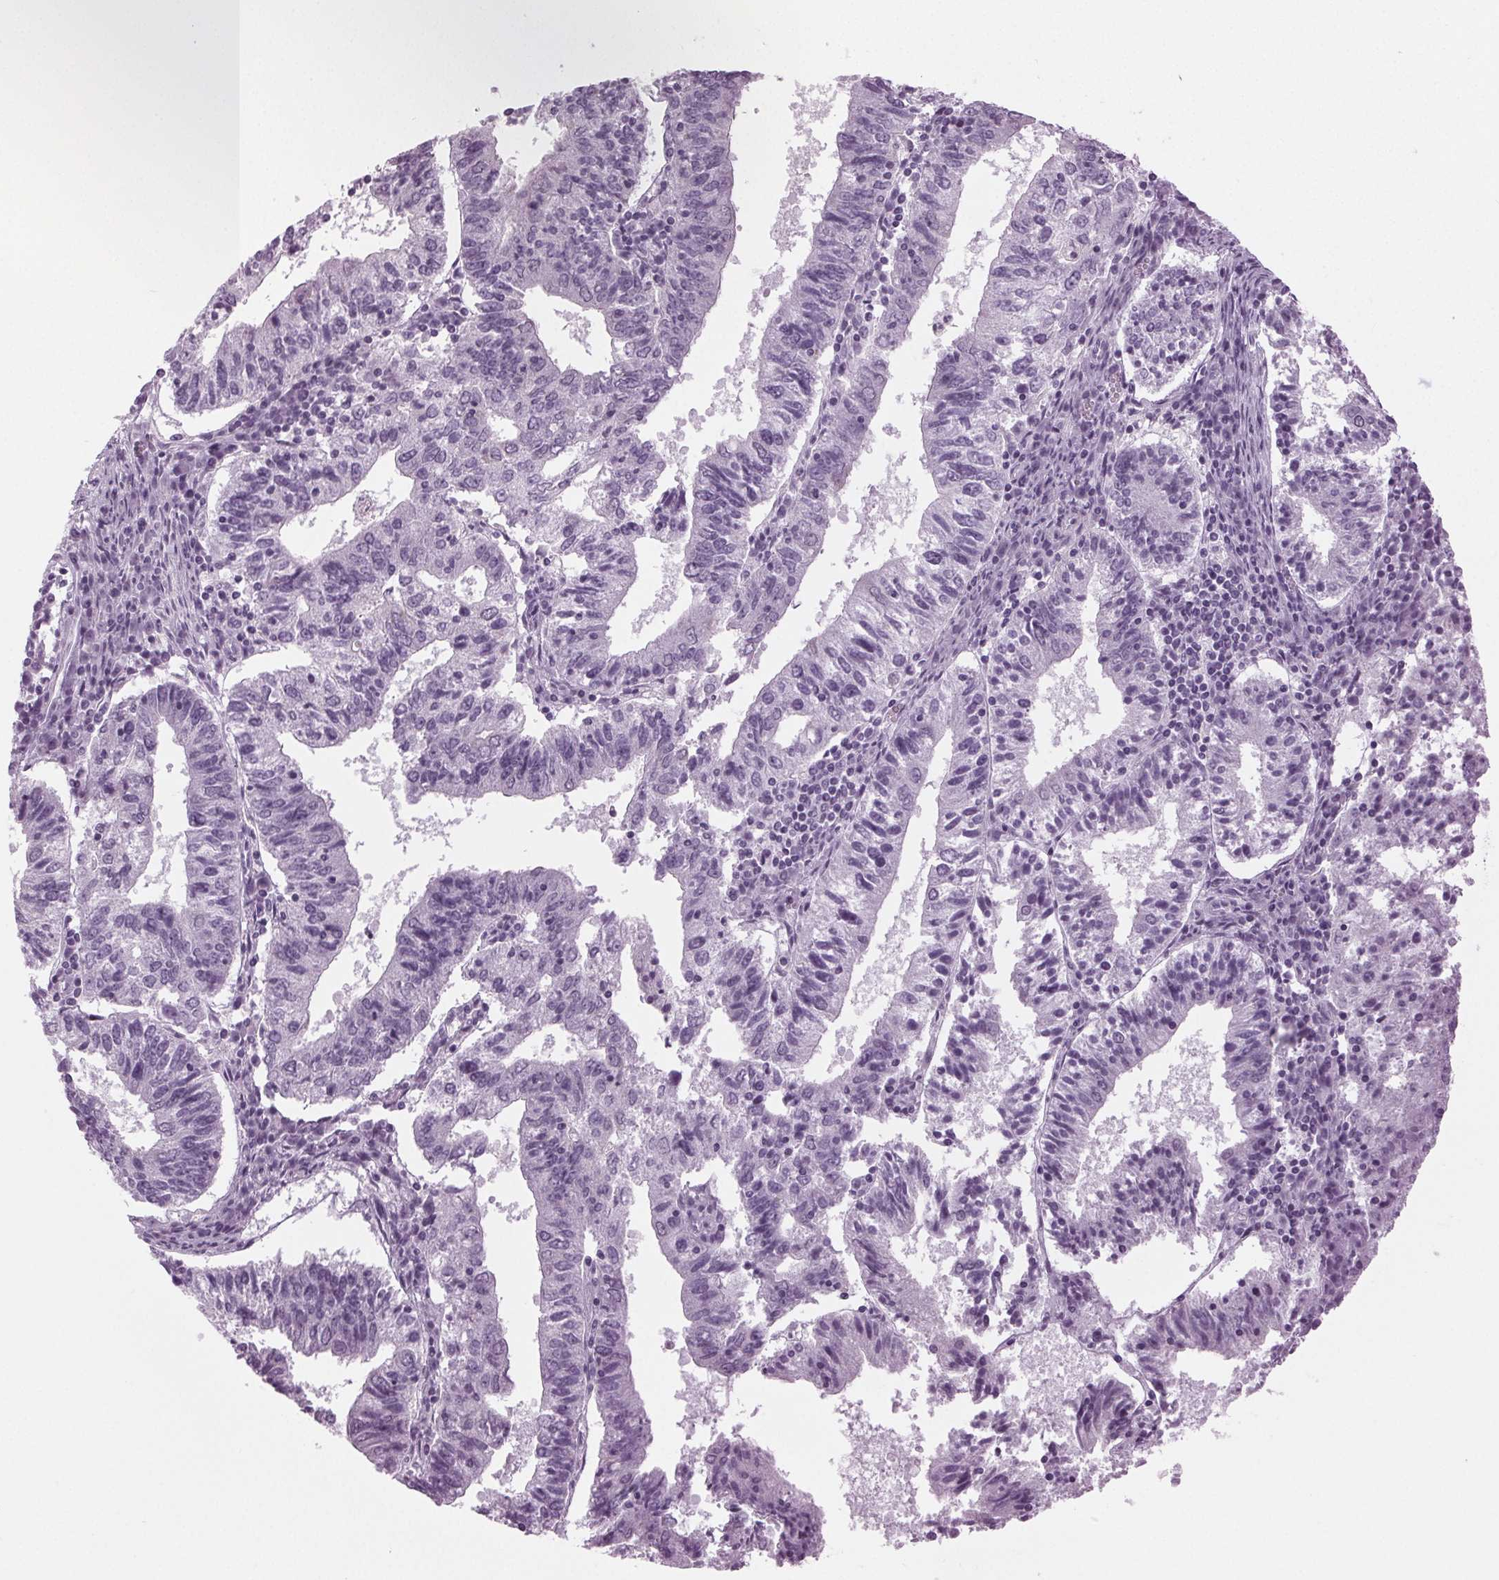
{"staining": {"intensity": "negative", "quantity": "none", "location": "none"}, "tissue": "endometrial cancer", "cell_type": "Tumor cells", "image_type": "cancer", "snomed": [{"axis": "morphology", "description": "Adenocarcinoma, NOS"}, {"axis": "topography", "description": "Endometrium"}], "caption": "A photomicrograph of adenocarcinoma (endometrial) stained for a protein reveals no brown staining in tumor cells.", "gene": "DNAH12", "patient": {"sex": "female", "age": 82}}